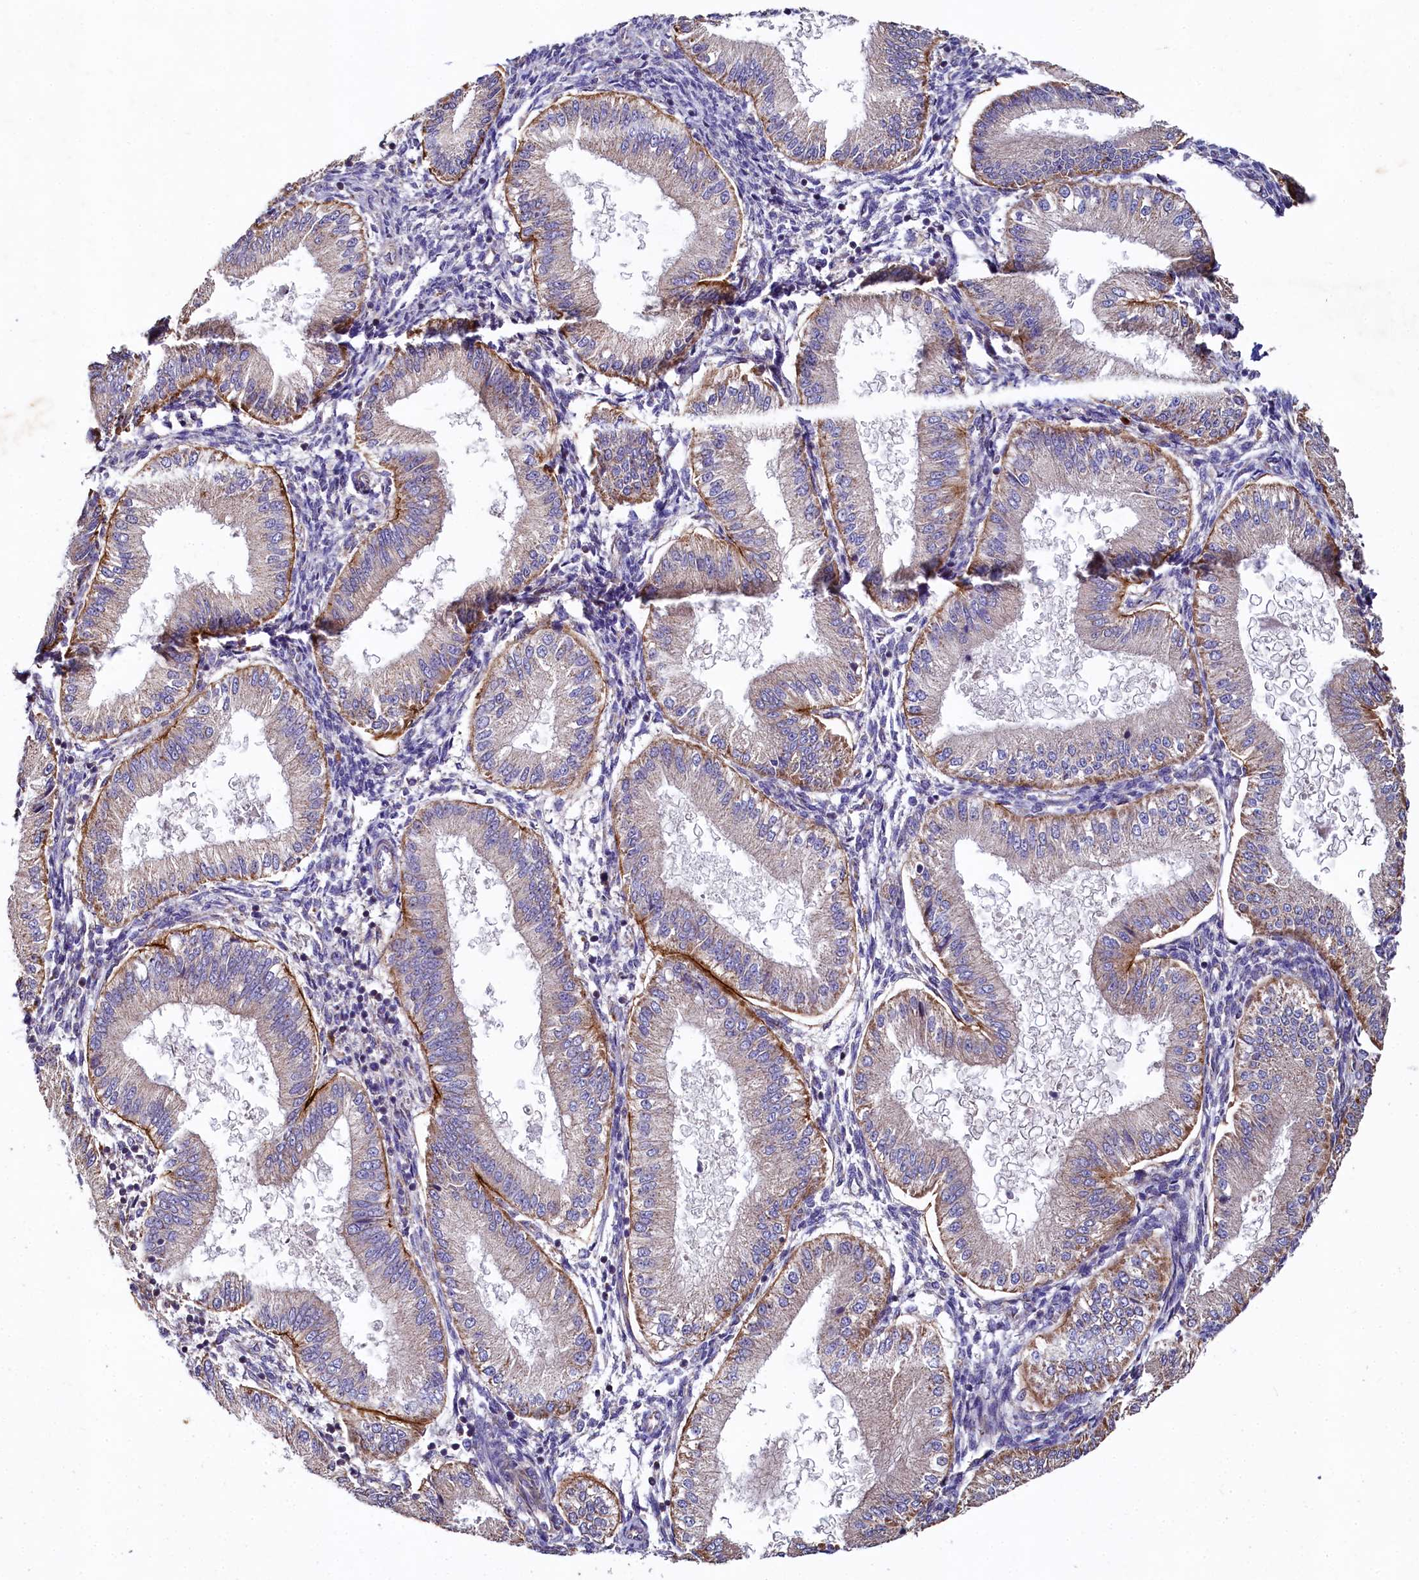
{"staining": {"intensity": "negative", "quantity": "none", "location": "none"}, "tissue": "endometrium", "cell_type": "Cells in endometrial stroma", "image_type": "normal", "snomed": [{"axis": "morphology", "description": "Normal tissue, NOS"}, {"axis": "topography", "description": "Endometrium"}], "caption": "High power microscopy histopathology image of an IHC image of benign endometrium, revealing no significant staining in cells in endometrial stroma.", "gene": "SPRYD3", "patient": {"sex": "female", "age": 39}}